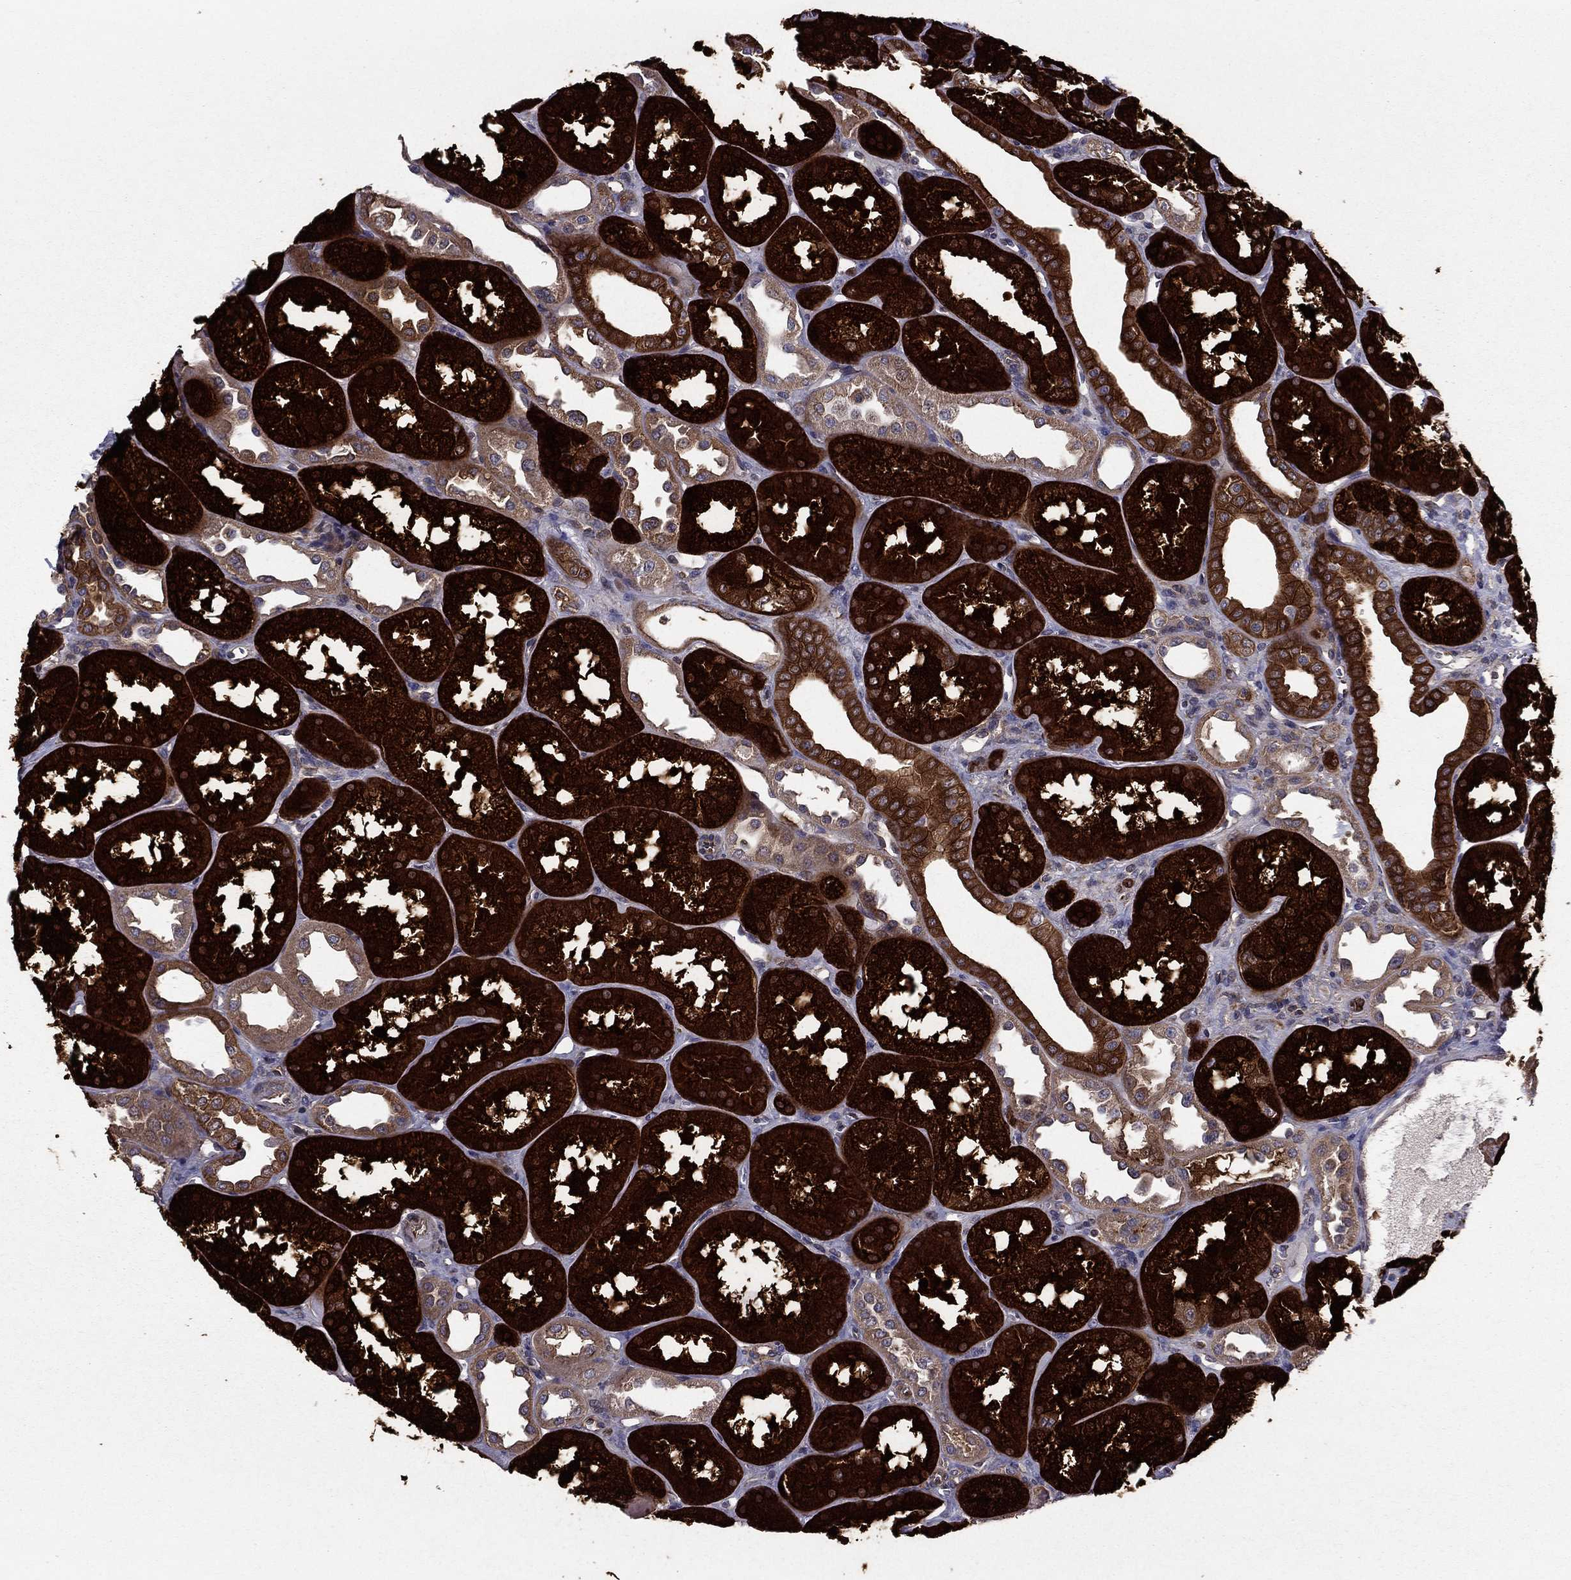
{"staining": {"intensity": "negative", "quantity": "none", "location": "none"}, "tissue": "kidney", "cell_type": "Cells in glomeruli", "image_type": "normal", "snomed": [{"axis": "morphology", "description": "Normal tissue, NOS"}, {"axis": "topography", "description": "Kidney"}], "caption": "Kidney was stained to show a protein in brown. There is no significant staining in cells in glomeruli. Brightfield microscopy of IHC stained with DAB (3,3'-diaminobenzidine) (brown) and hematoxylin (blue), captured at high magnification.", "gene": "SHMT1", "patient": {"sex": "male", "age": 61}}